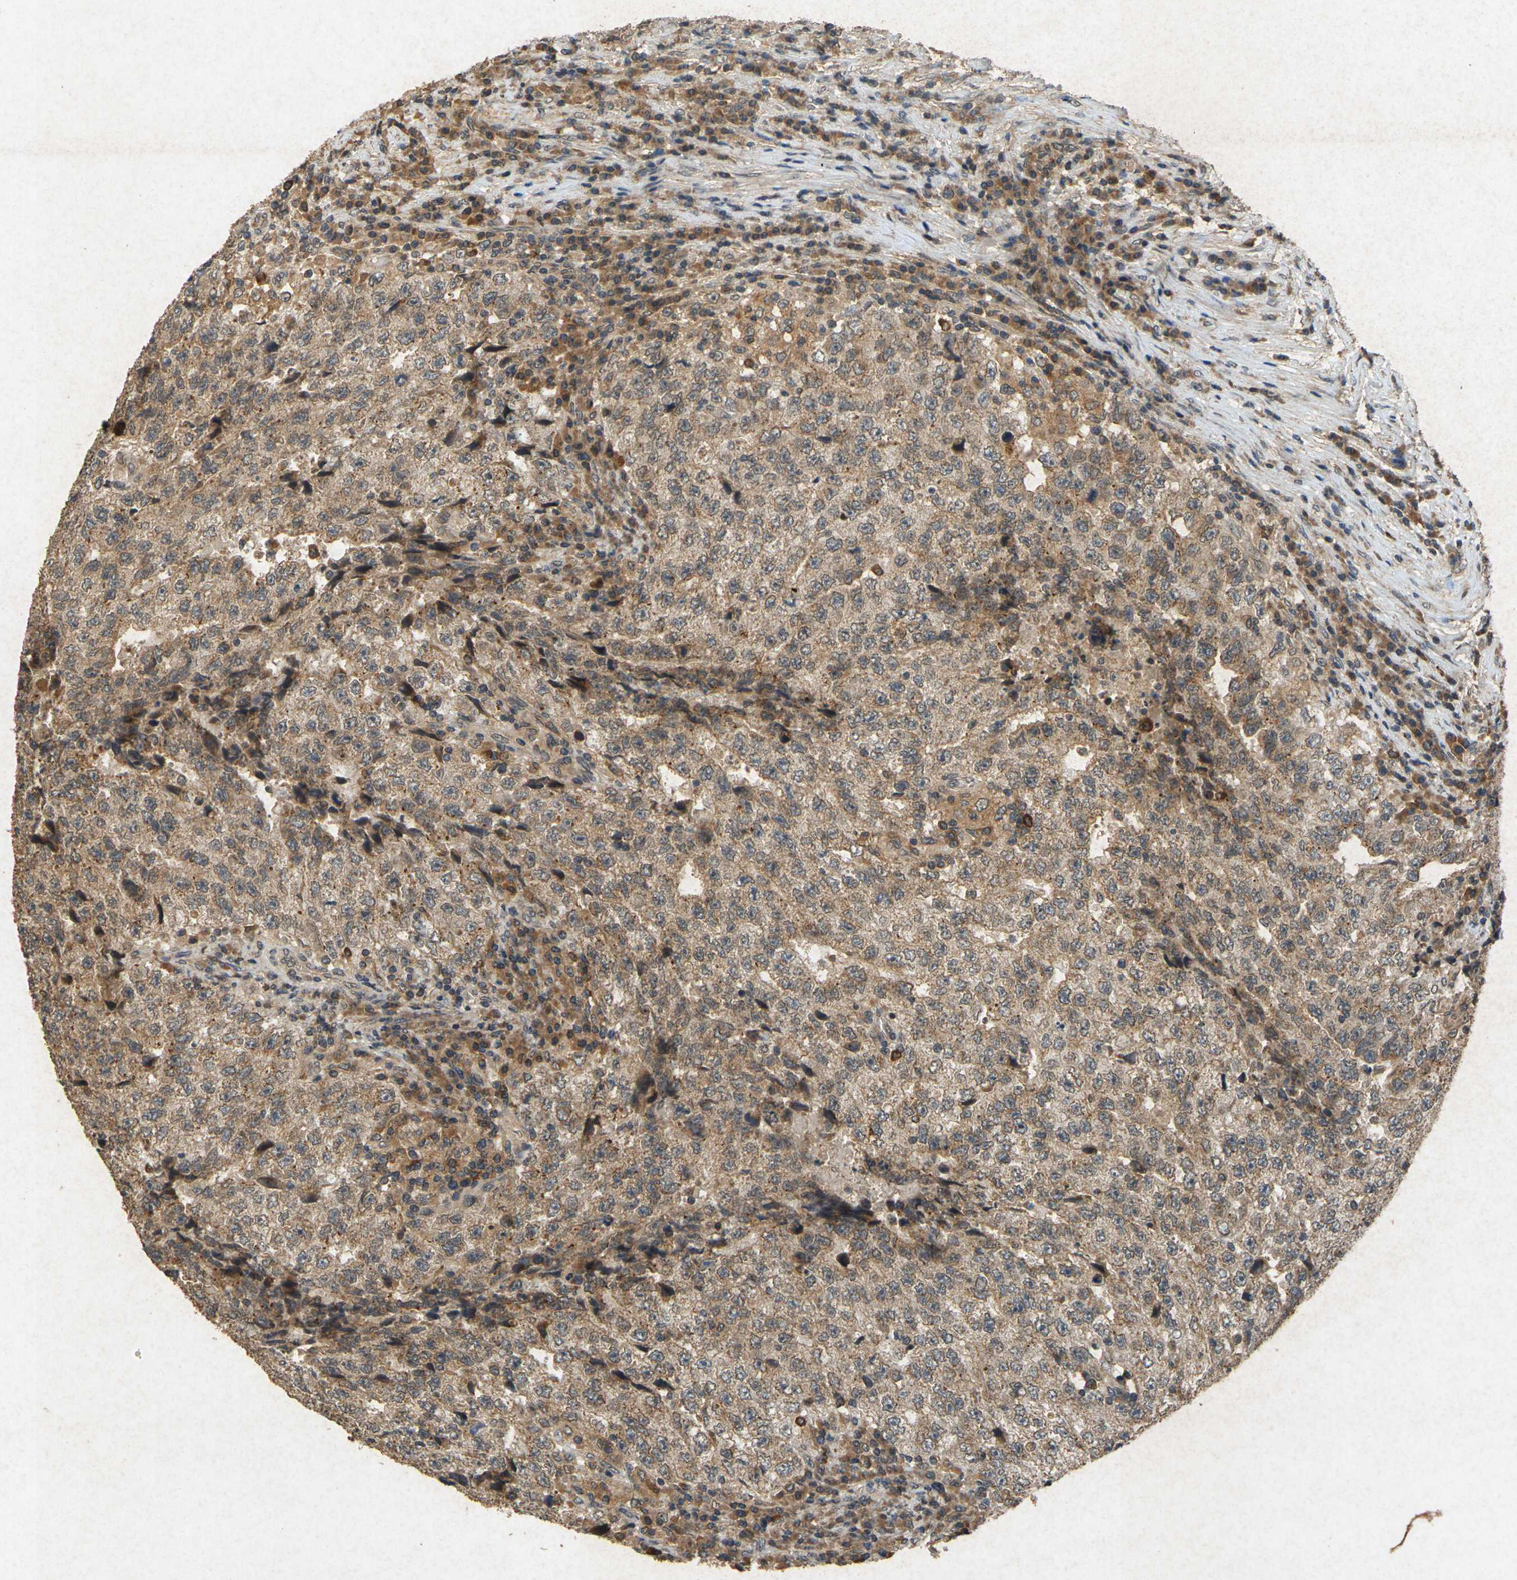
{"staining": {"intensity": "weak", "quantity": ">75%", "location": "cytoplasmic/membranous"}, "tissue": "testis cancer", "cell_type": "Tumor cells", "image_type": "cancer", "snomed": [{"axis": "morphology", "description": "Necrosis, NOS"}, {"axis": "morphology", "description": "Carcinoma, Embryonal, NOS"}, {"axis": "topography", "description": "Testis"}], "caption": "This is an image of IHC staining of testis cancer, which shows weak positivity in the cytoplasmic/membranous of tumor cells.", "gene": "ERN1", "patient": {"sex": "male", "age": 19}}